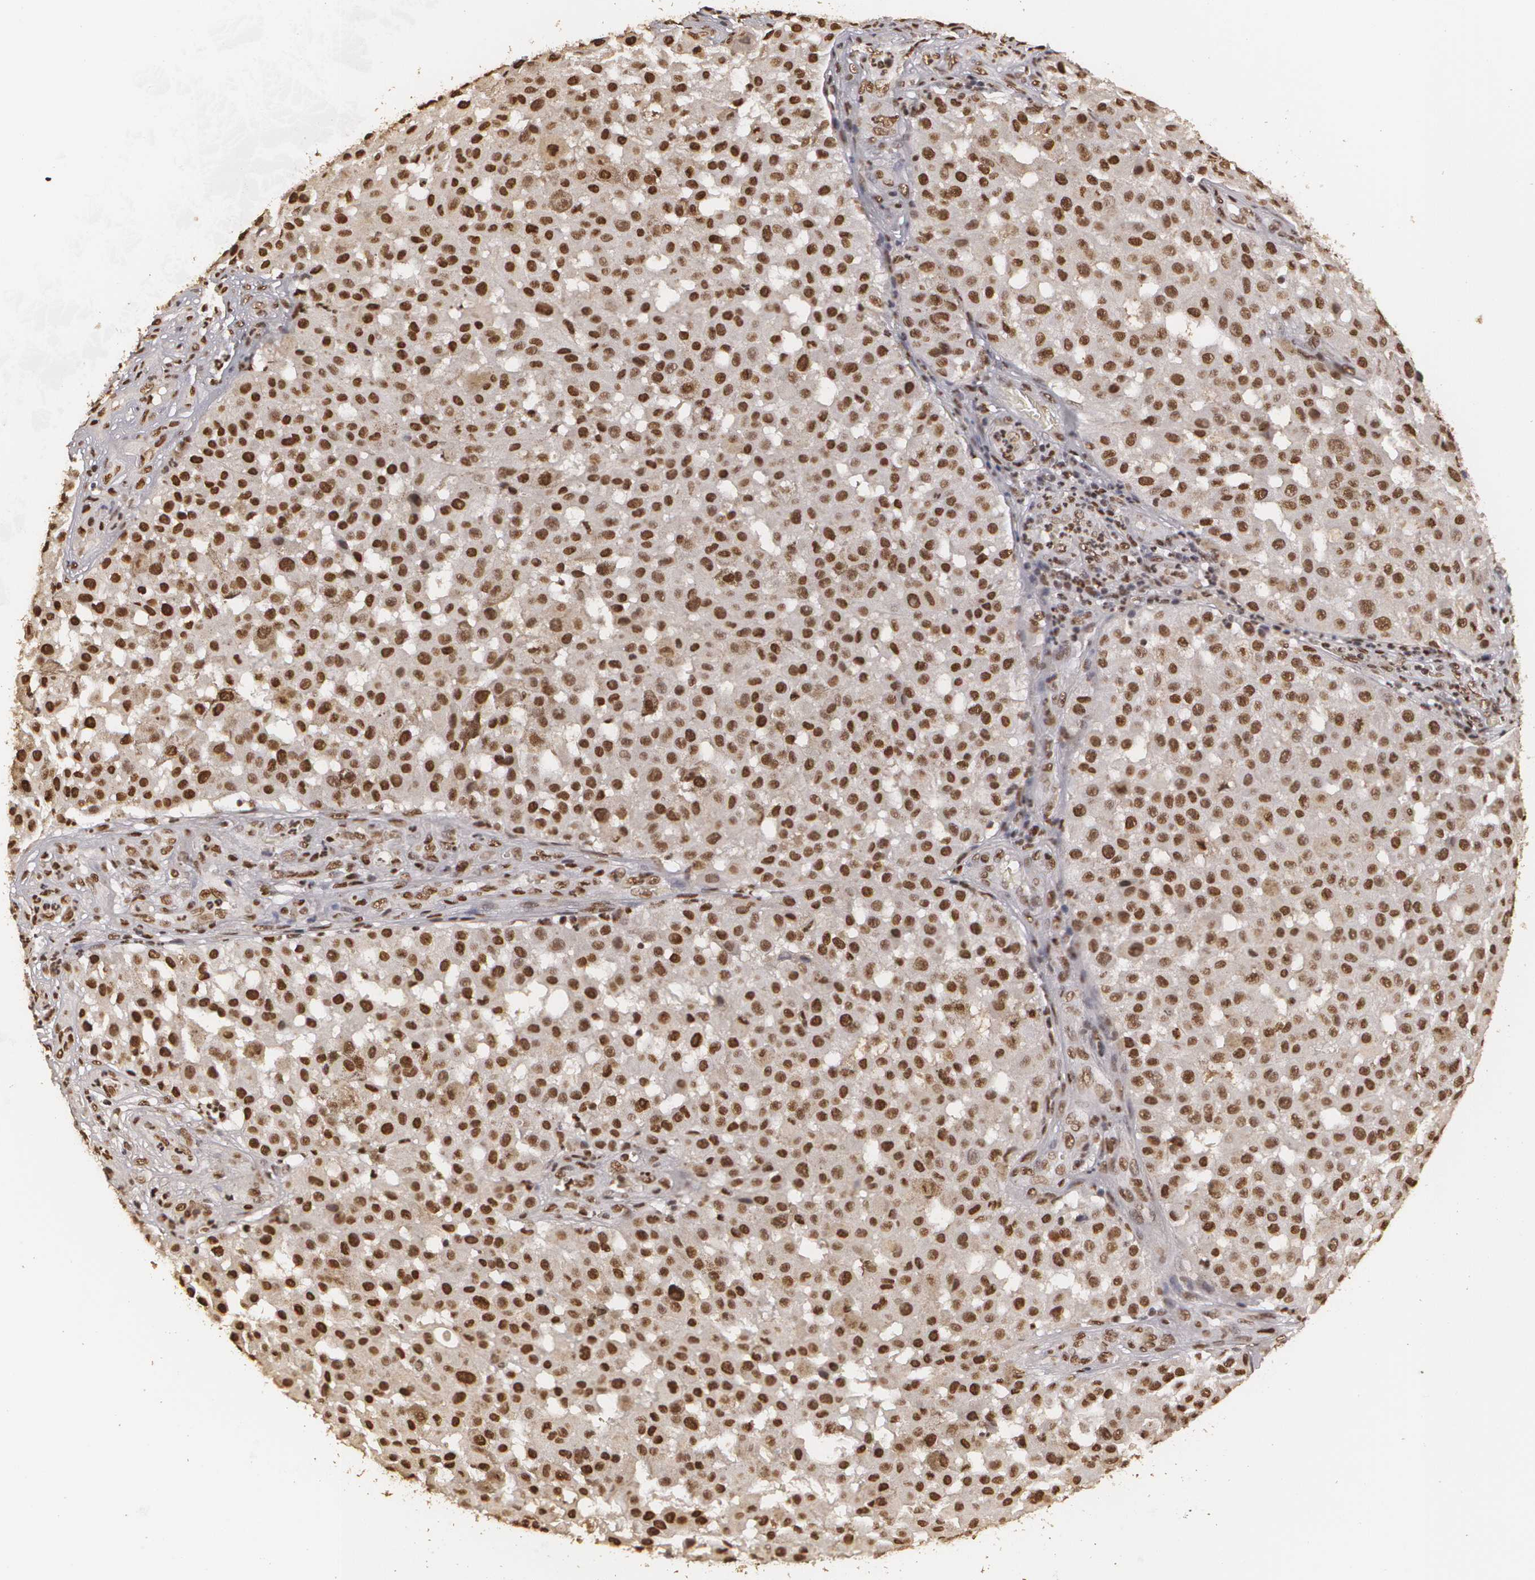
{"staining": {"intensity": "strong", "quantity": ">75%", "location": "cytoplasmic/membranous,nuclear"}, "tissue": "melanoma", "cell_type": "Tumor cells", "image_type": "cancer", "snomed": [{"axis": "morphology", "description": "Malignant melanoma, NOS"}, {"axis": "topography", "description": "Skin"}], "caption": "Protein expression analysis of melanoma demonstrates strong cytoplasmic/membranous and nuclear positivity in about >75% of tumor cells. (brown staining indicates protein expression, while blue staining denotes nuclei).", "gene": "RCOR1", "patient": {"sex": "female", "age": 64}}